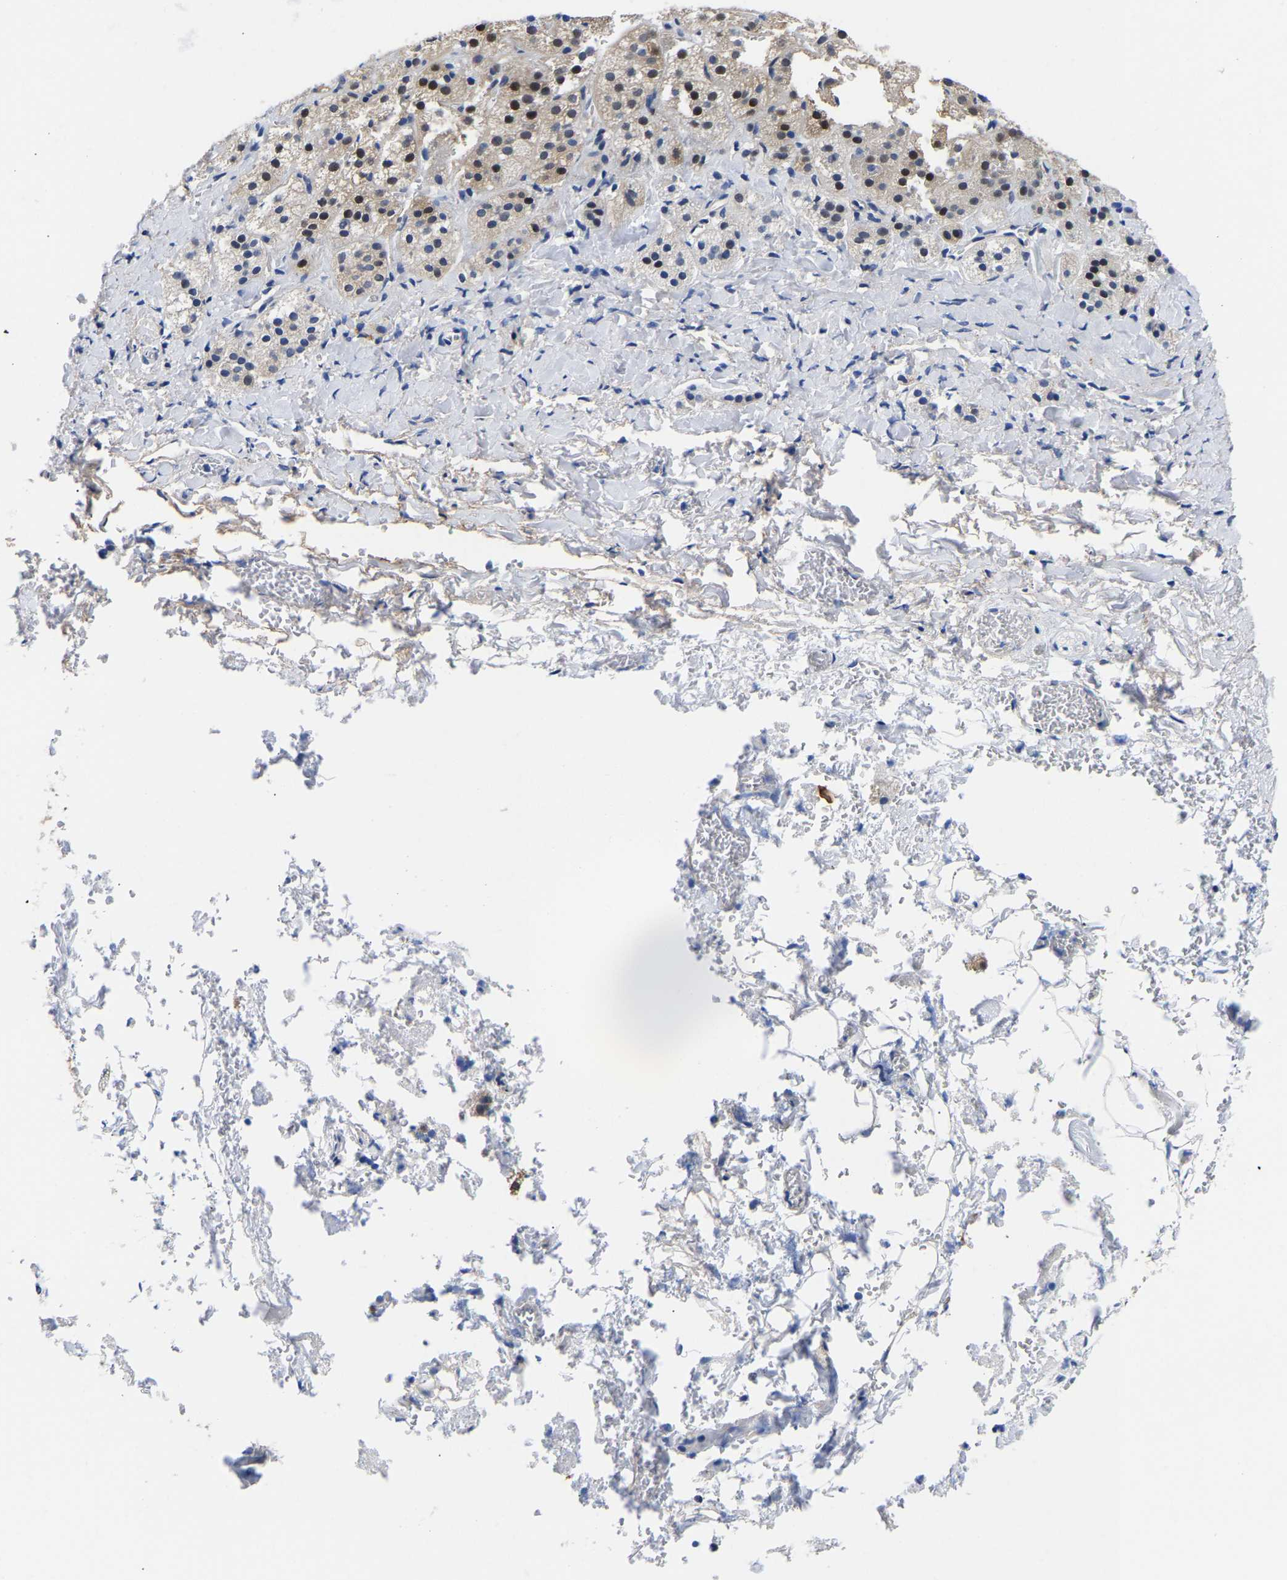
{"staining": {"intensity": "moderate", "quantity": "<25%", "location": "nuclear"}, "tissue": "adrenal gland", "cell_type": "Glandular cells", "image_type": "normal", "snomed": [{"axis": "morphology", "description": "Normal tissue, NOS"}, {"axis": "topography", "description": "Adrenal gland"}], "caption": "Unremarkable adrenal gland demonstrates moderate nuclear staining in approximately <25% of glandular cells, visualized by immunohistochemistry.", "gene": "PTRHD1", "patient": {"sex": "female", "age": 44}}